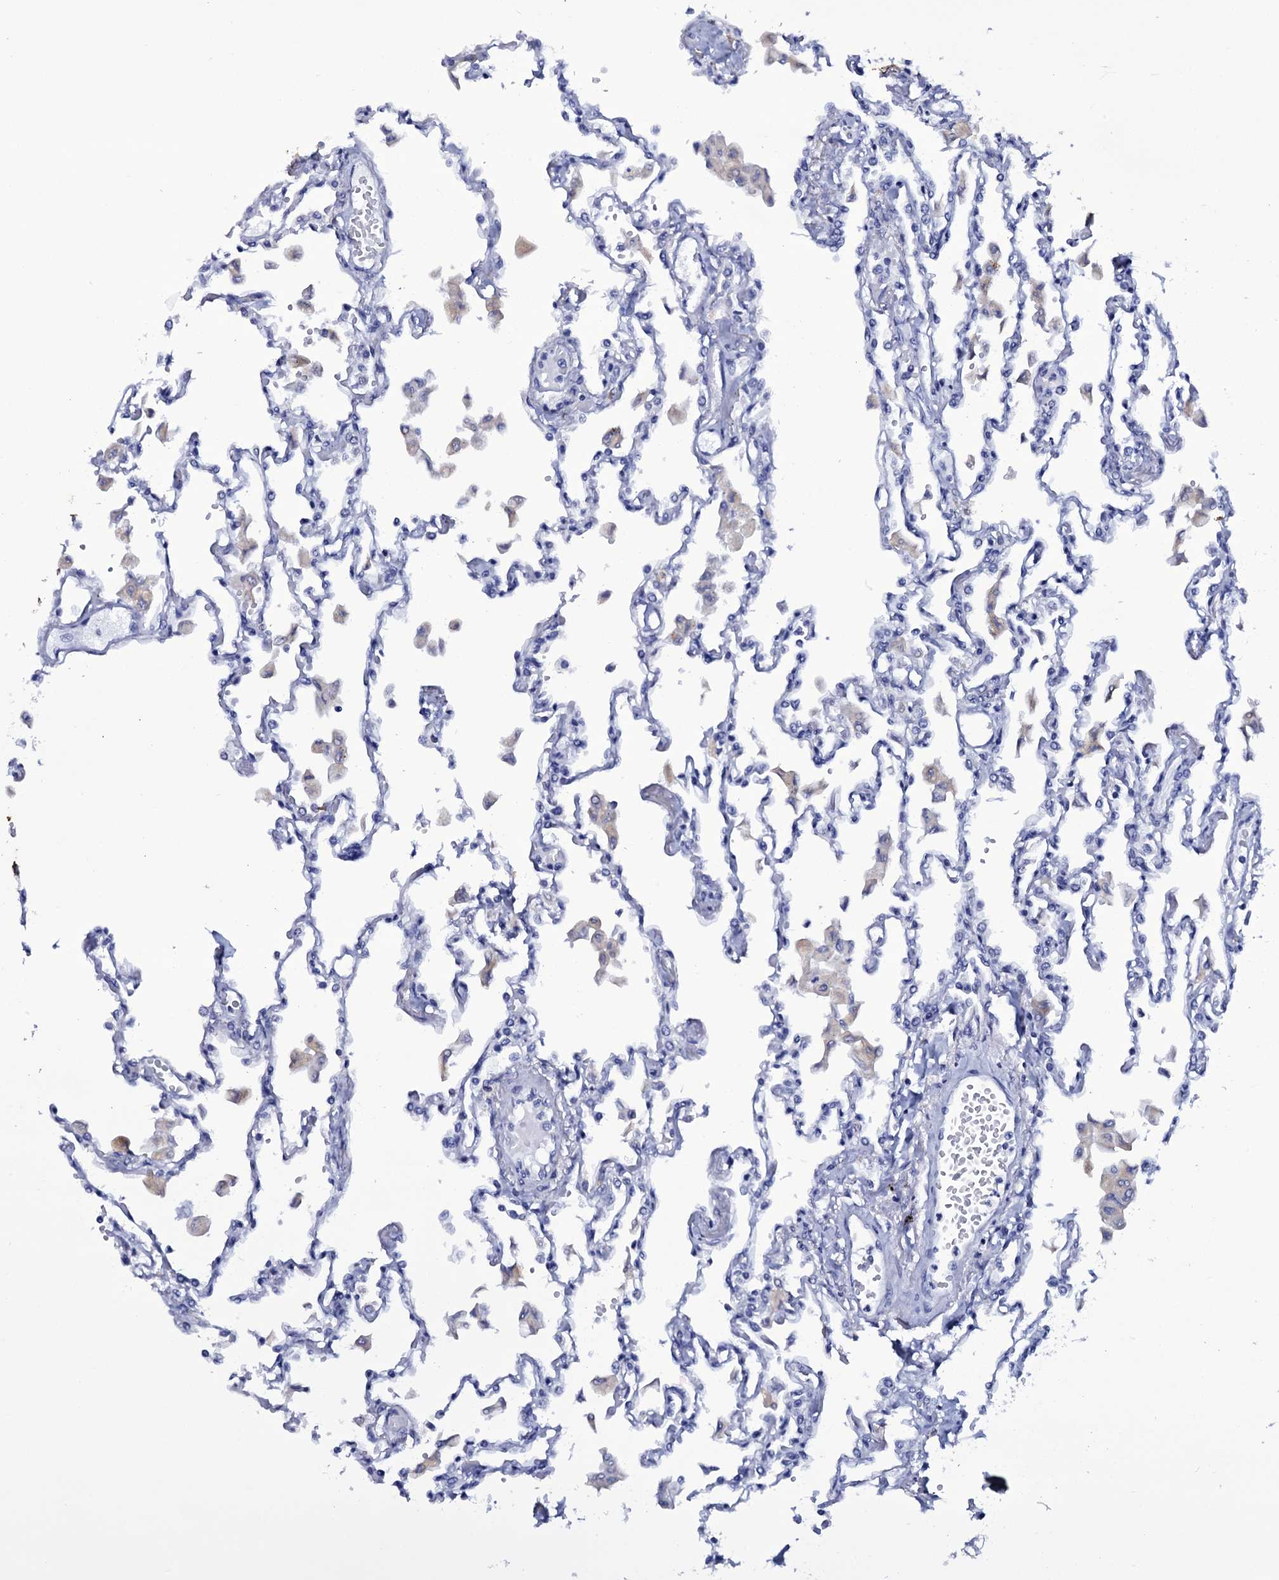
{"staining": {"intensity": "negative", "quantity": "none", "location": "none"}, "tissue": "lung", "cell_type": "Alveolar cells", "image_type": "normal", "snomed": [{"axis": "morphology", "description": "Normal tissue, NOS"}, {"axis": "topography", "description": "Bronchus"}, {"axis": "topography", "description": "Lung"}], "caption": "This photomicrograph is of benign lung stained with immunohistochemistry to label a protein in brown with the nuclei are counter-stained blue. There is no staining in alveolar cells.", "gene": "ITPRID2", "patient": {"sex": "female", "age": 49}}